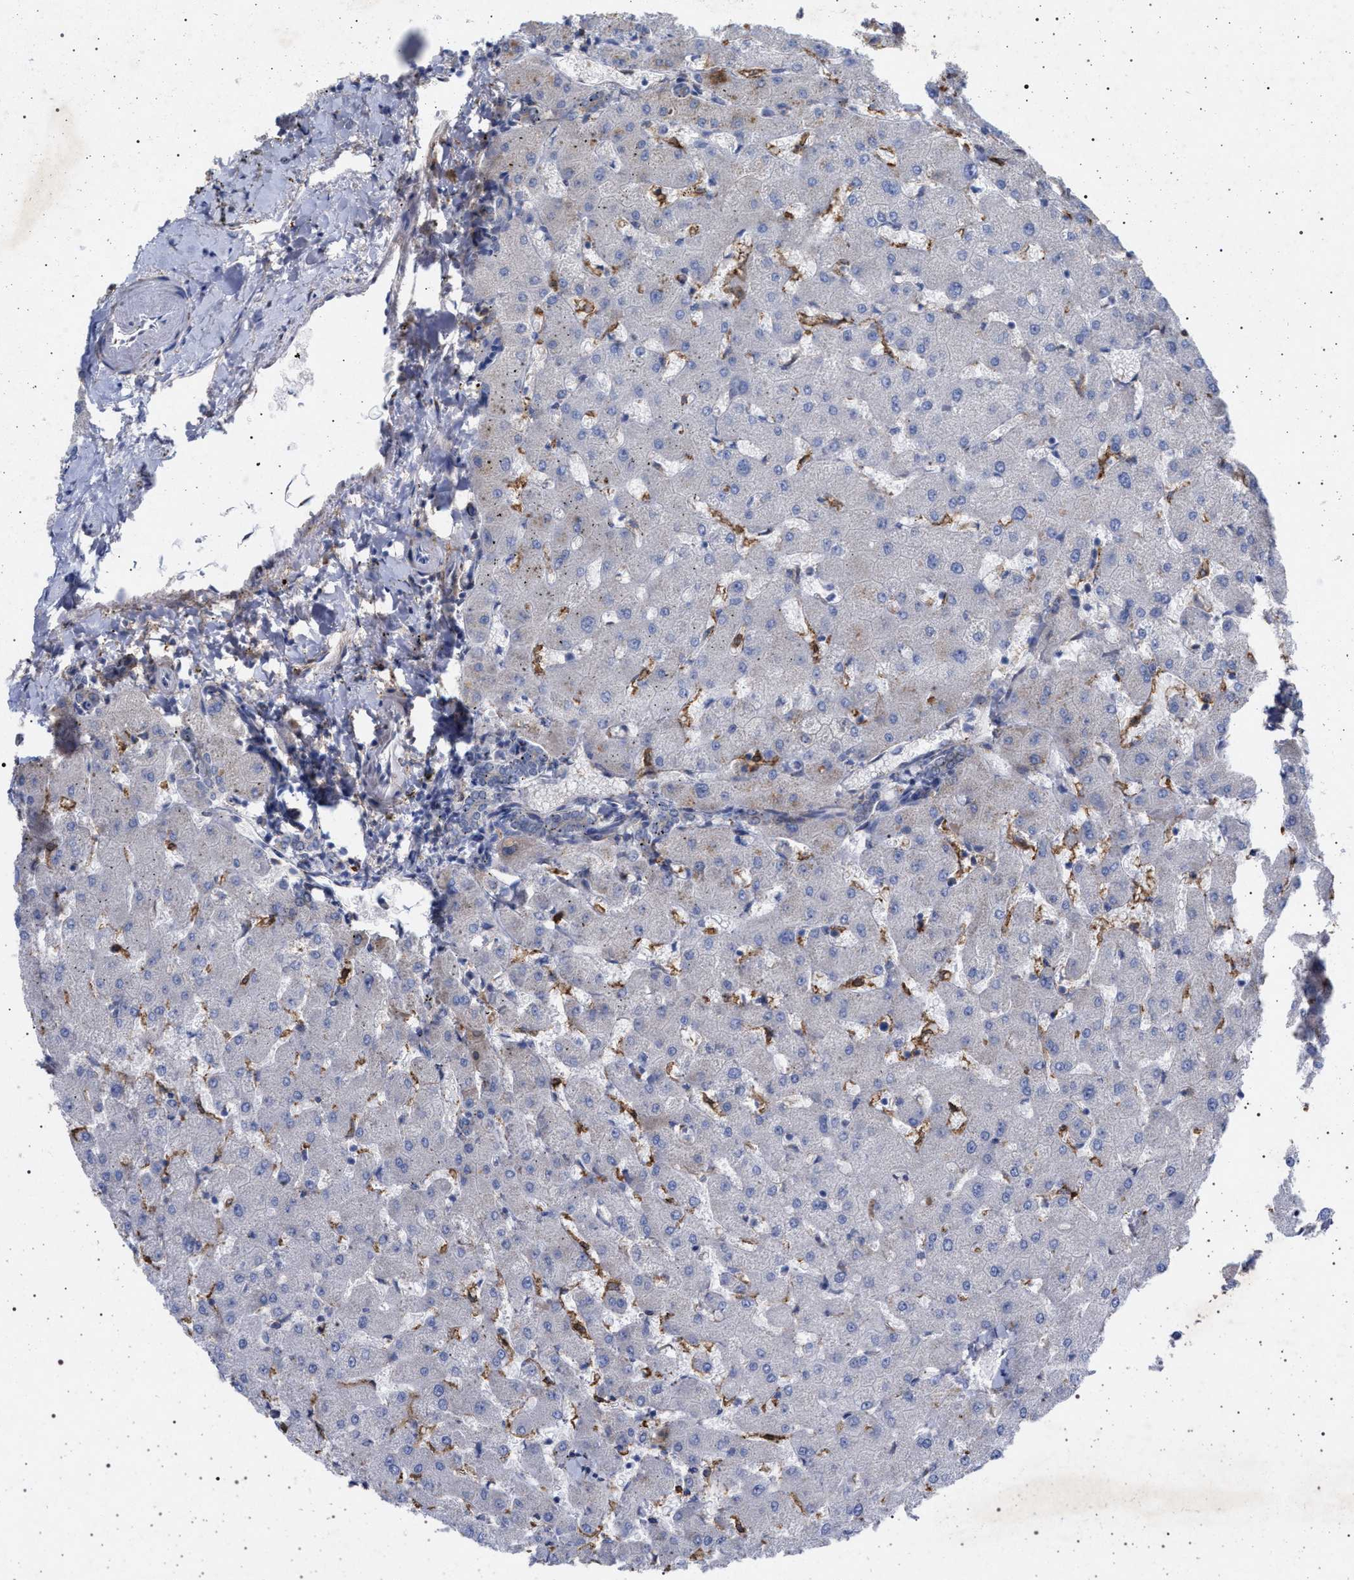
{"staining": {"intensity": "negative", "quantity": "none", "location": "none"}, "tissue": "liver", "cell_type": "Cholangiocytes", "image_type": "normal", "snomed": [{"axis": "morphology", "description": "Normal tissue, NOS"}, {"axis": "topography", "description": "Liver"}], "caption": "Human liver stained for a protein using immunohistochemistry shows no positivity in cholangiocytes.", "gene": "PLG", "patient": {"sex": "female", "age": 63}}